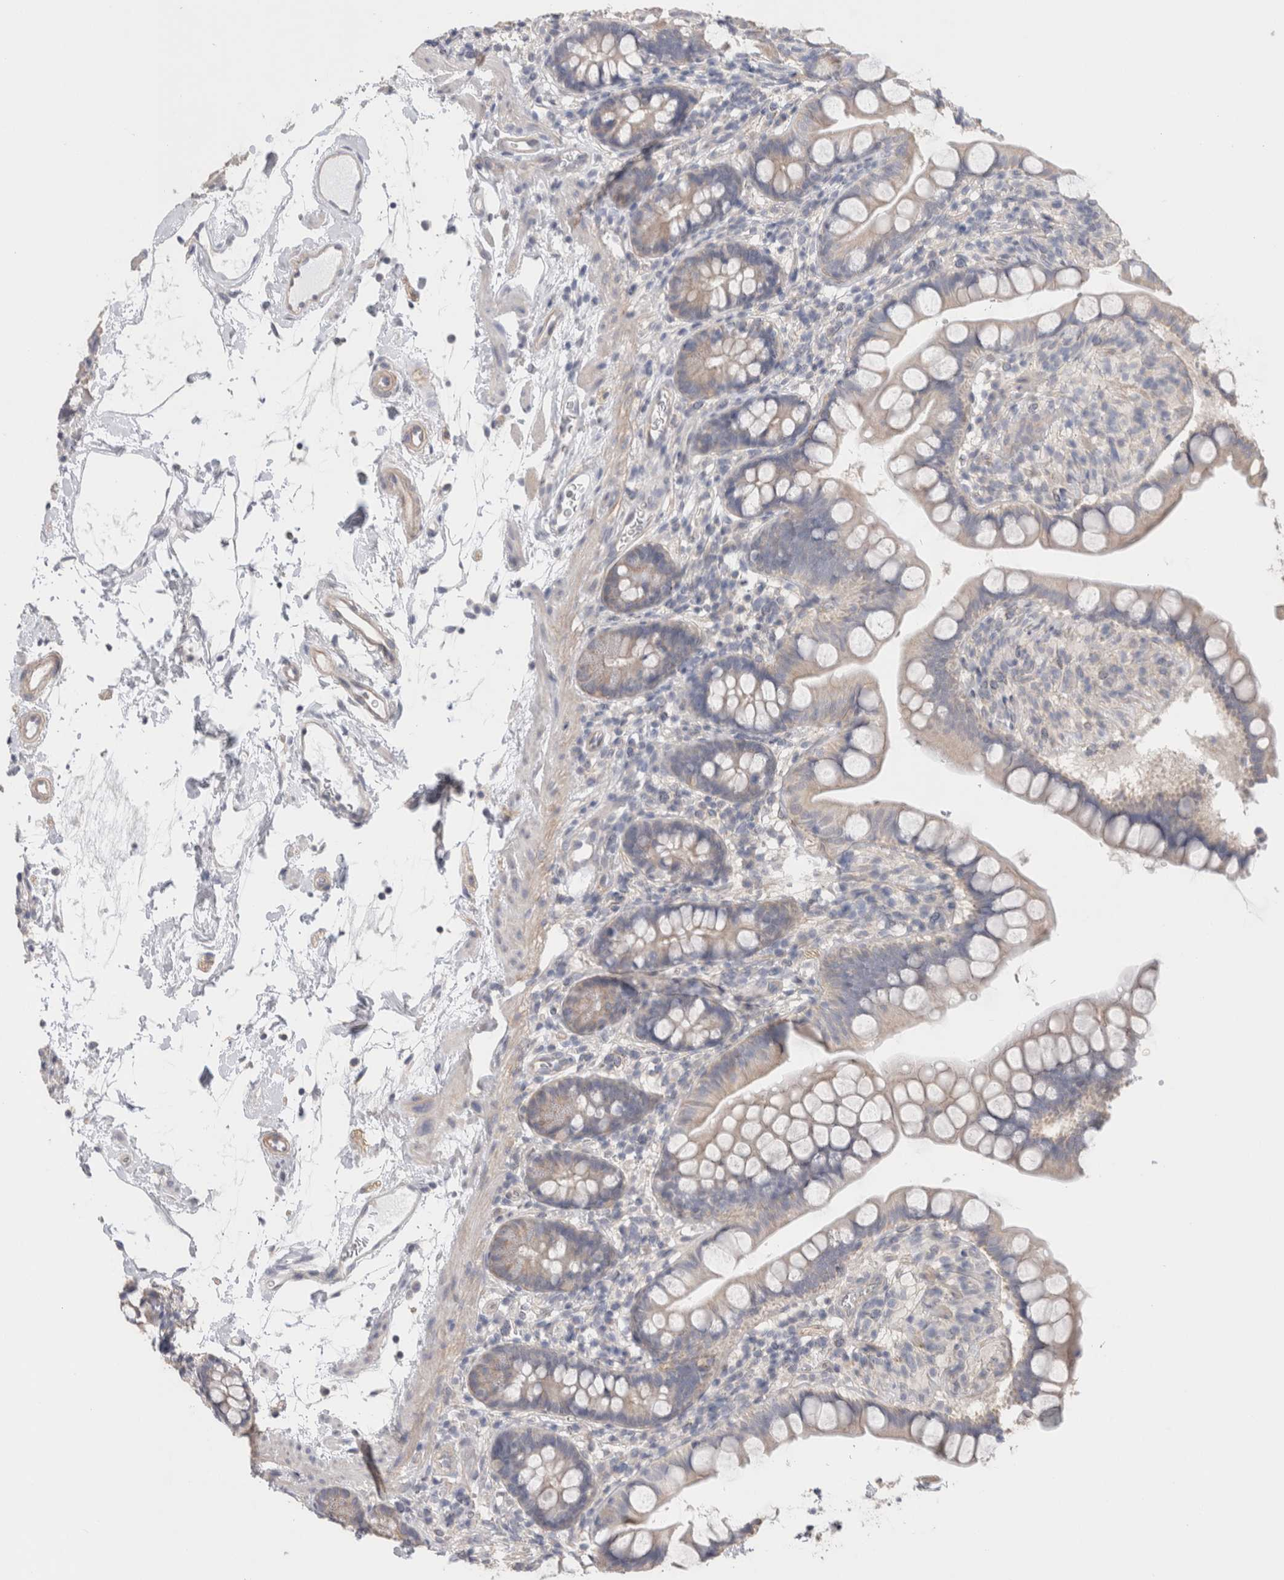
{"staining": {"intensity": "weak", "quantity": "<25%", "location": "cytoplasmic/membranous"}, "tissue": "small intestine", "cell_type": "Glandular cells", "image_type": "normal", "snomed": [{"axis": "morphology", "description": "Normal tissue, NOS"}, {"axis": "topography", "description": "Small intestine"}], "caption": "Small intestine was stained to show a protein in brown. There is no significant staining in glandular cells.", "gene": "DMD", "patient": {"sex": "female", "age": 84}}